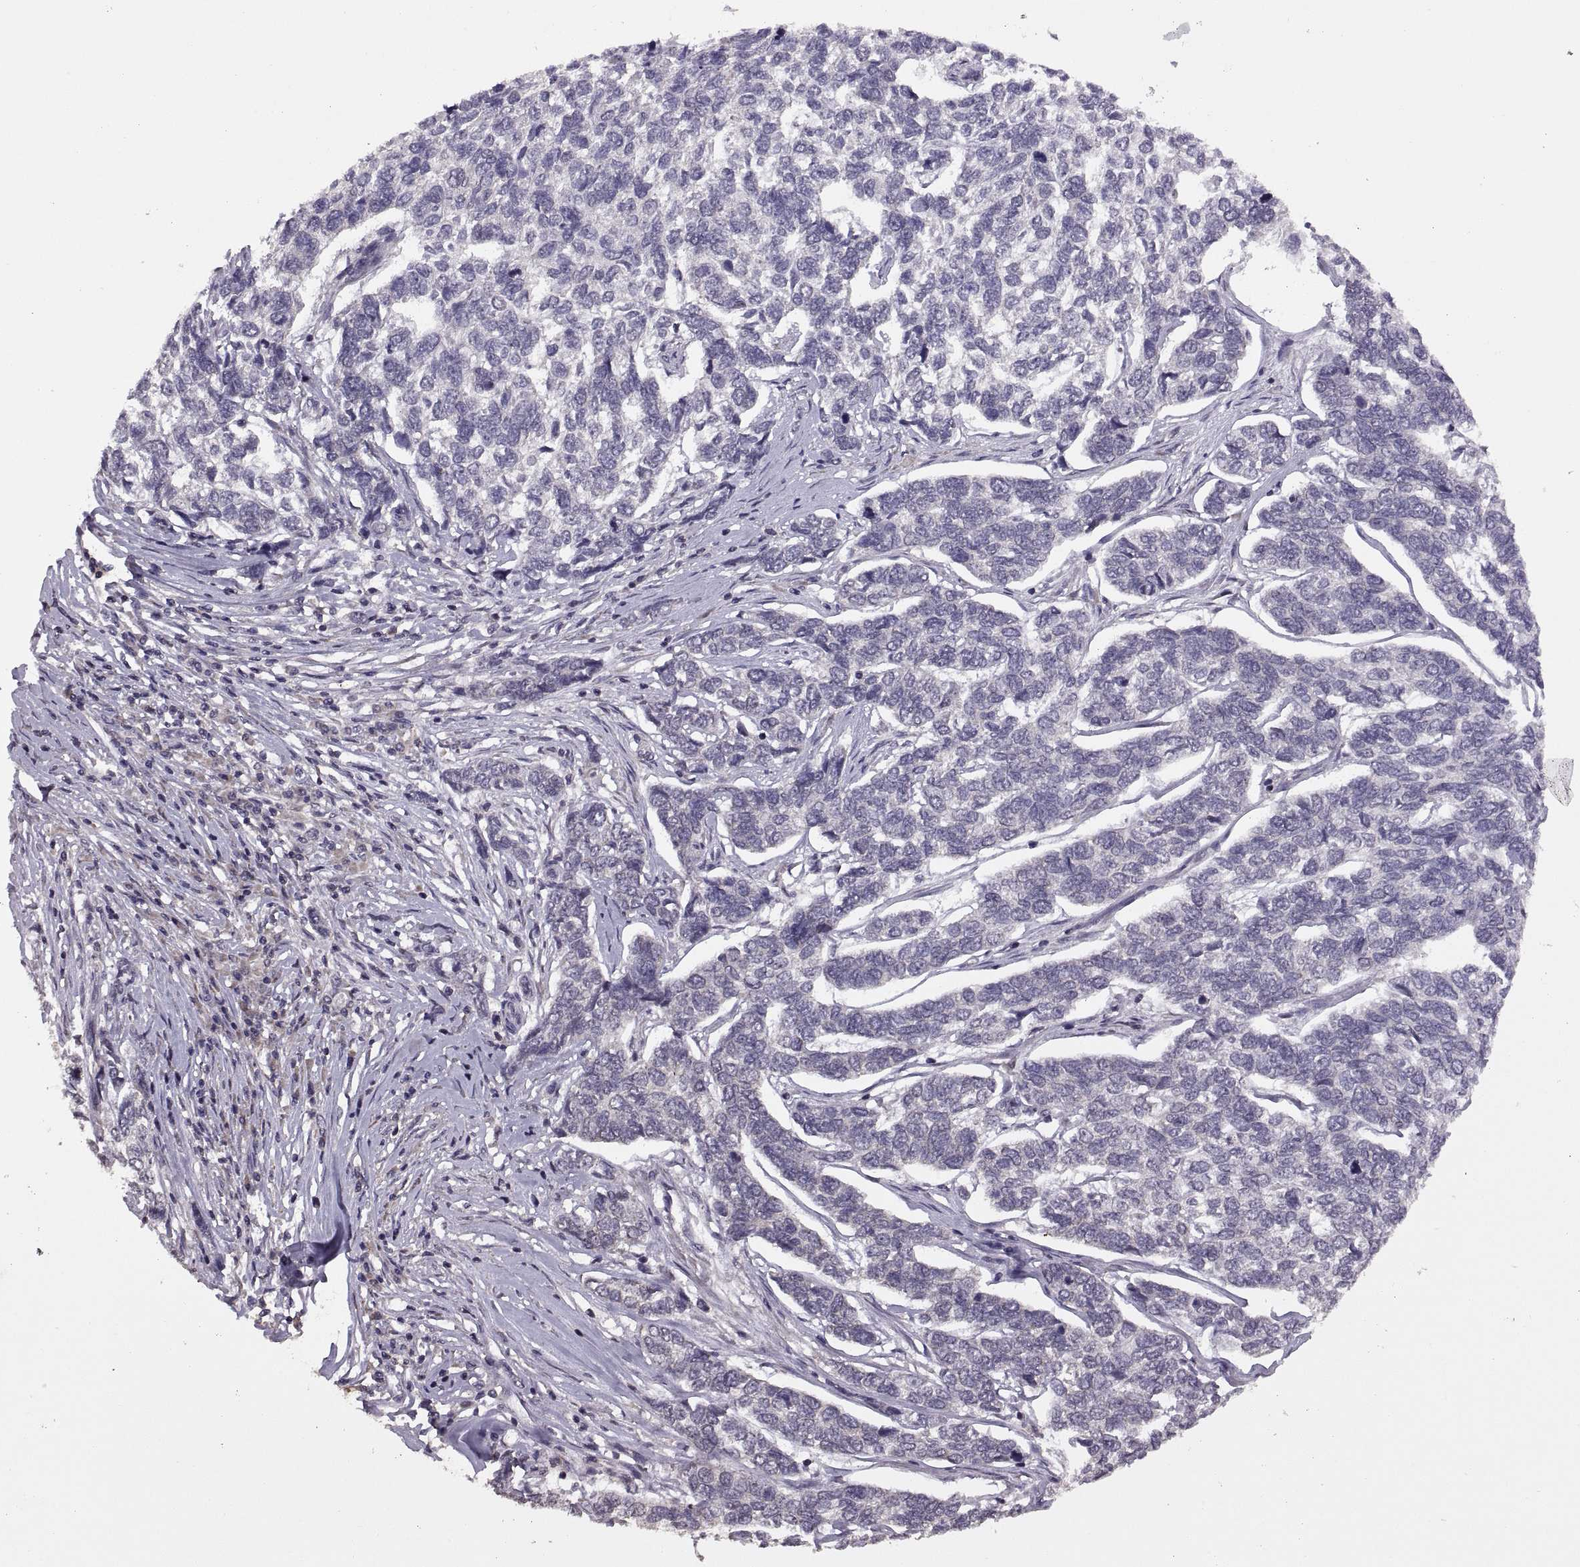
{"staining": {"intensity": "negative", "quantity": "none", "location": "none"}, "tissue": "skin cancer", "cell_type": "Tumor cells", "image_type": "cancer", "snomed": [{"axis": "morphology", "description": "Basal cell carcinoma"}, {"axis": "topography", "description": "Skin"}], "caption": "Immunohistochemistry (IHC) image of human skin basal cell carcinoma stained for a protein (brown), which demonstrates no expression in tumor cells.", "gene": "INTS3", "patient": {"sex": "female", "age": 65}}